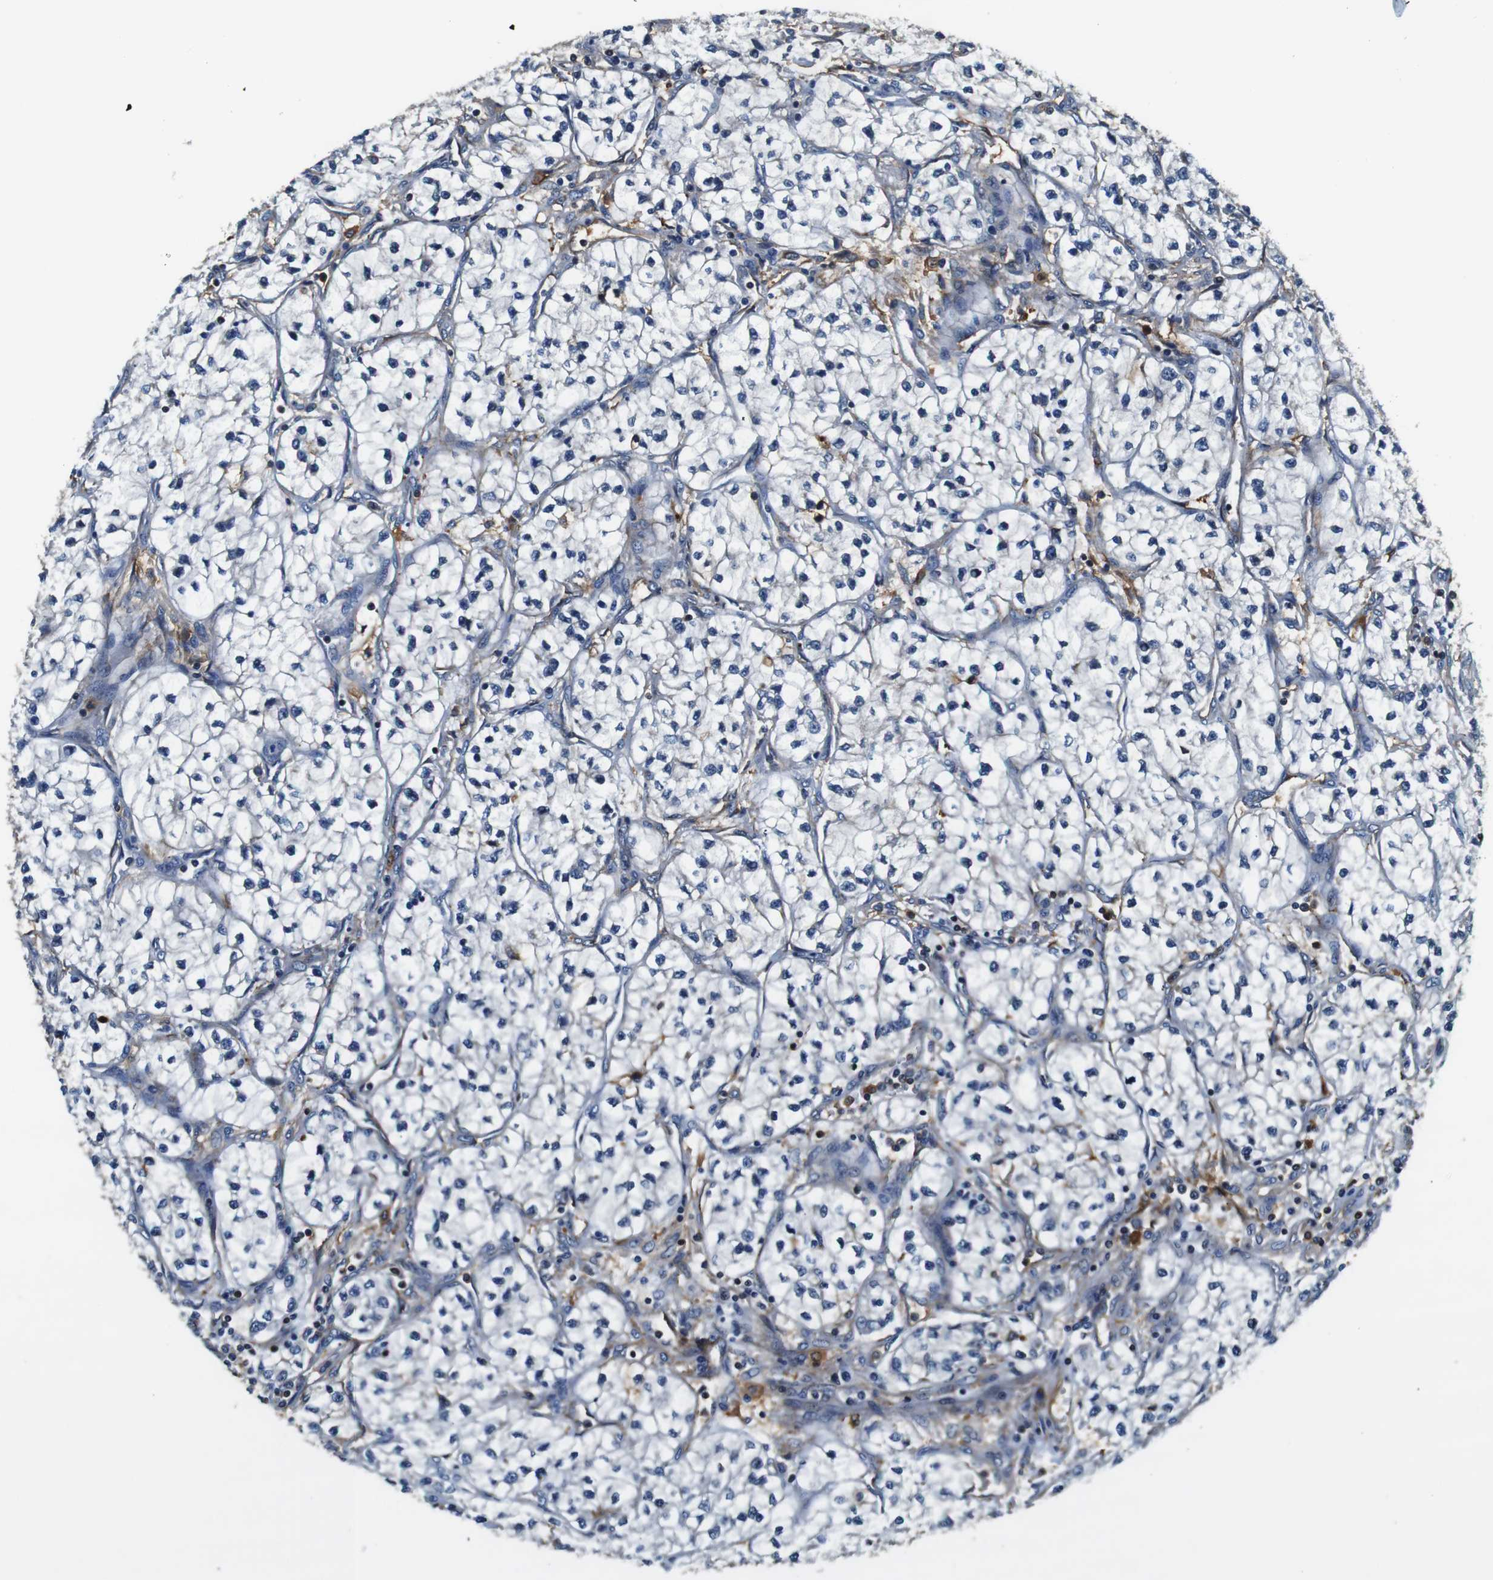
{"staining": {"intensity": "negative", "quantity": "none", "location": "none"}, "tissue": "renal cancer", "cell_type": "Tumor cells", "image_type": "cancer", "snomed": [{"axis": "morphology", "description": "Adenocarcinoma, NOS"}, {"axis": "topography", "description": "Kidney"}], "caption": "DAB (3,3'-diaminobenzidine) immunohistochemical staining of human renal cancer (adenocarcinoma) reveals no significant staining in tumor cells. (DAB immunohistochemistry visualized using brightfield microscopy, high magnification).", "gene": "ANXA1", "patient": {"sex": "female", "age": 57}}